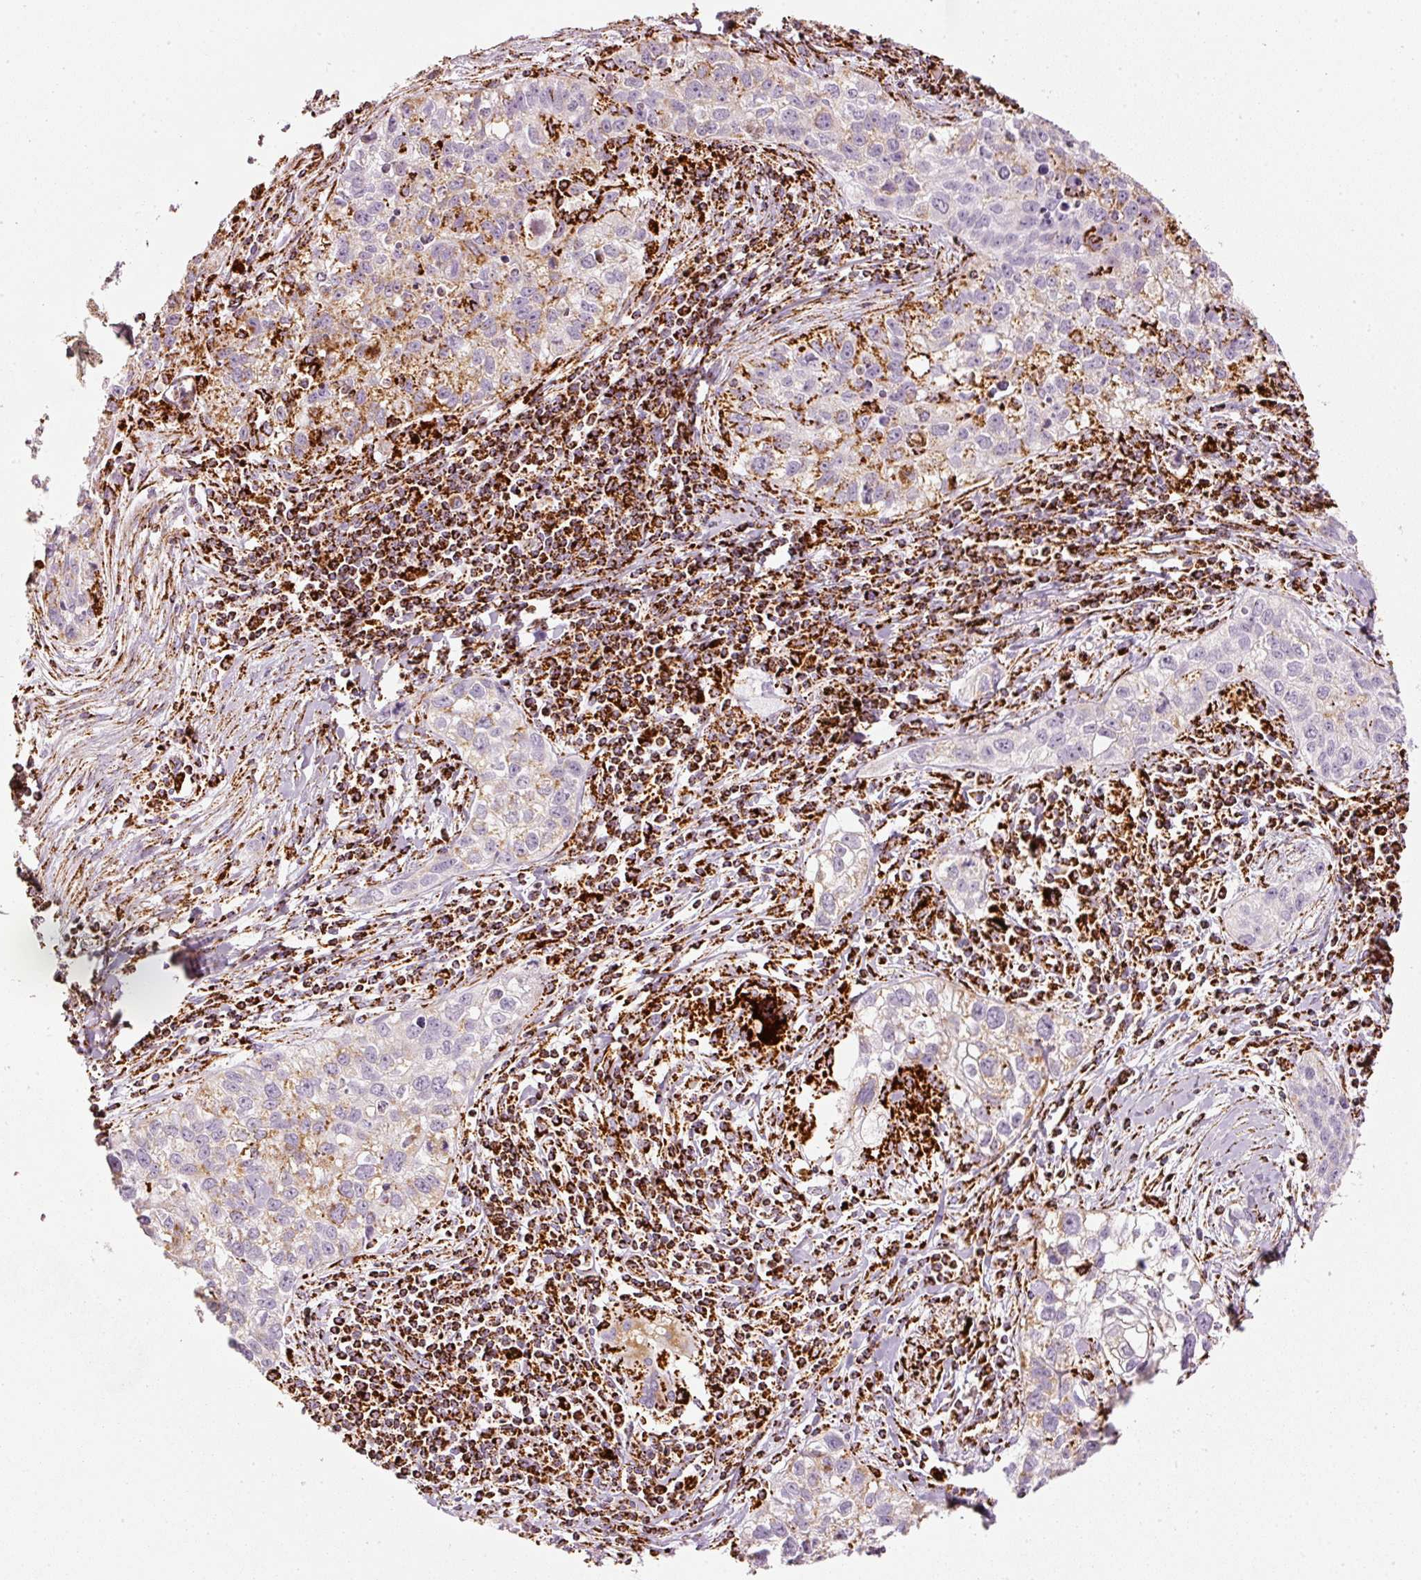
{"staining": {"intensity": "moderate", "quantity": ">75%", "location": "cytoplasmic/membranous"}, "tissue": "lung cancer", "cell_type": "Tumor cells", "image_type": "cancer", "snomed": [{"axis": "morphology", "description": "Squamous cell carcinoma, NOS"}, {"axis": "topography", "description": "Lung"}], "caption": "The immunohistochemical stain highlights moderate cytoplasmic/membranous staining in tumor cells of lung cancer tissue.", "gene": "MT-CO2", "patient": {"sex": "male", "age": 74}}